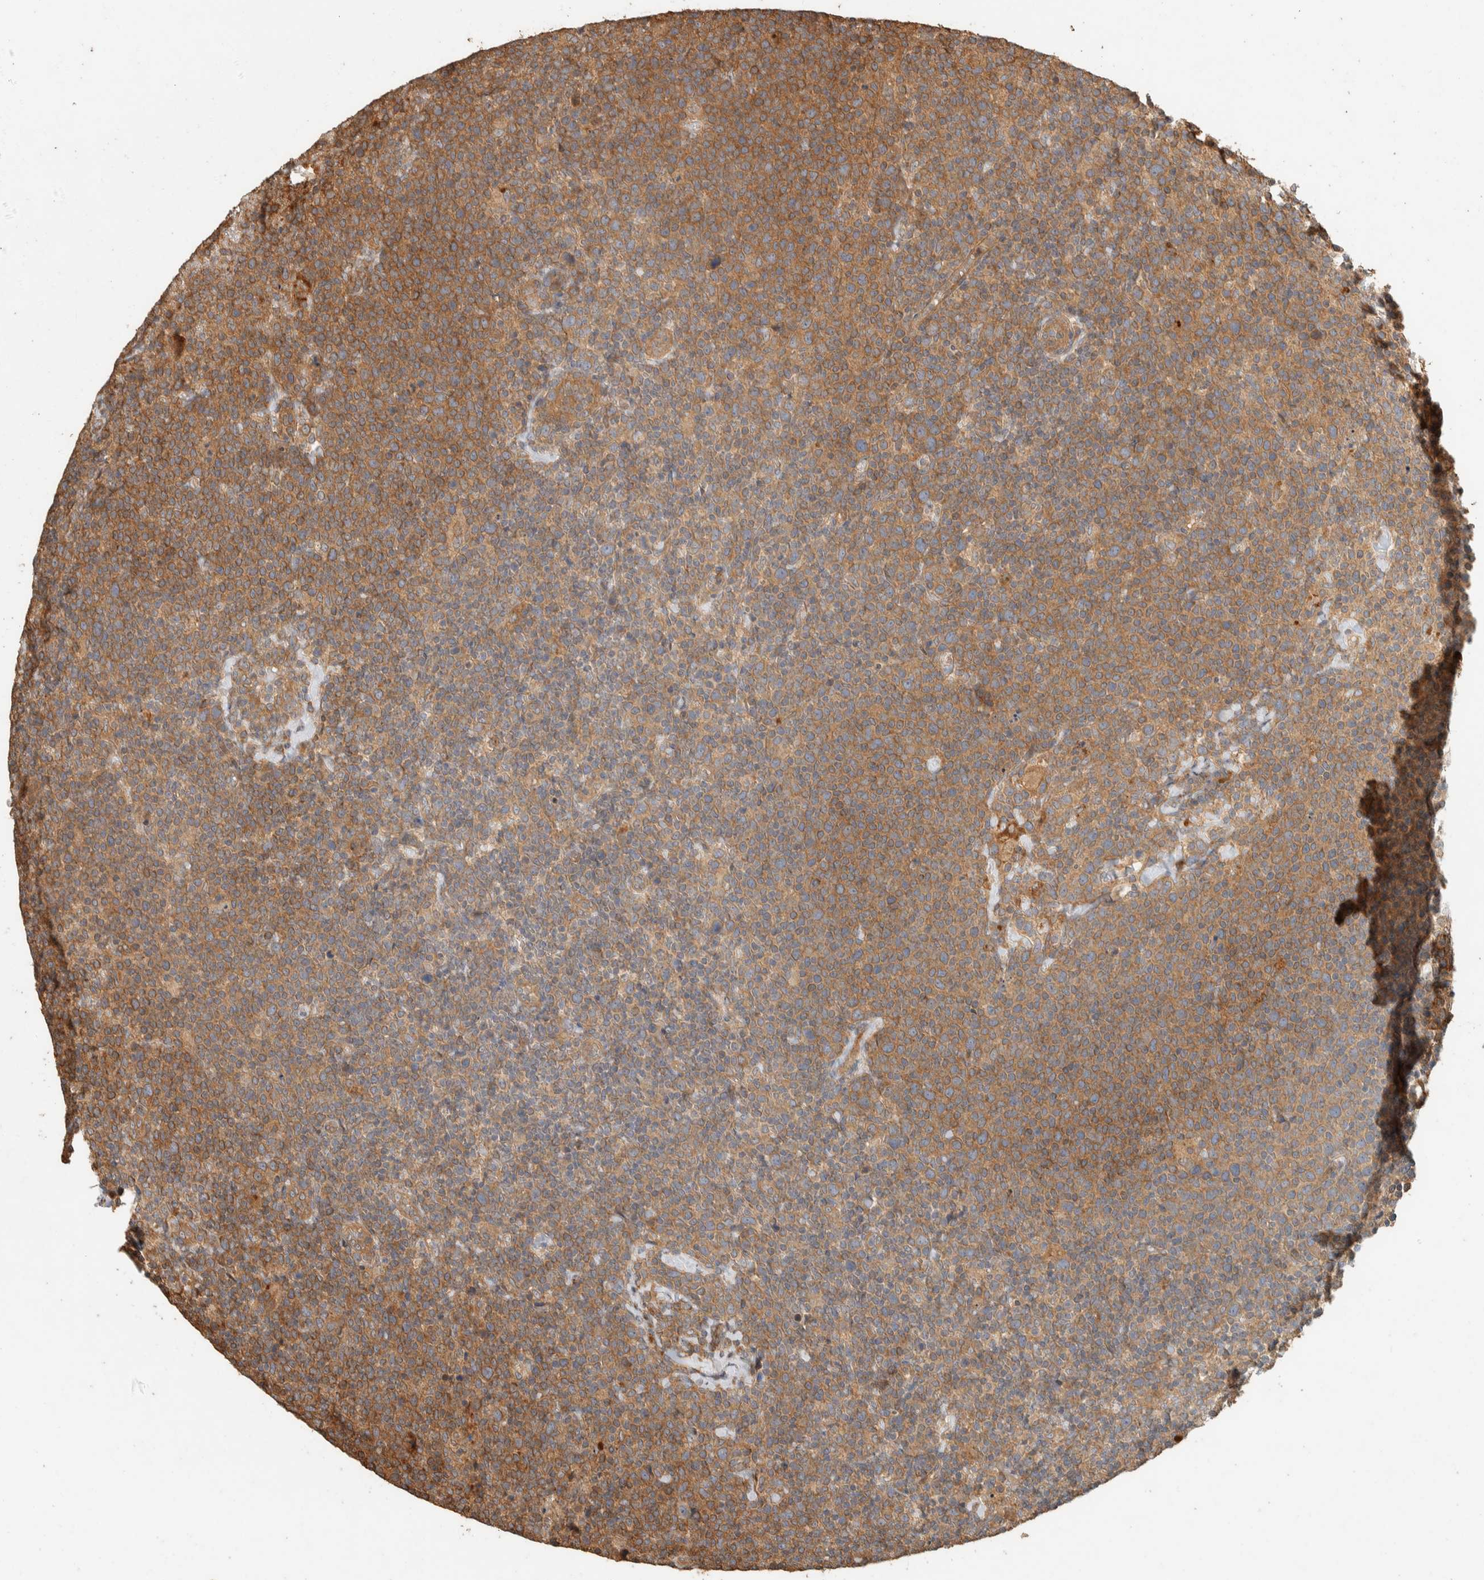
{"staining": {"intensity": "moderate", "quantity": ">75%", "location": "cytoplasmic/membranous"}, "tissue": "lymphoma", "cell_type": "Tumor cells", "image_type": "cancer", "snomed": [{"axis": "morphology", "description": "Malignant lymphoma, non-Hodgkin's type, High grade"}, {"axis": "topography", "description": "Lymph node"}], "caption": "Protein staining of high-grade malignant lymphoma, non-Hodgkin's type tissue exhibits moderate cytoplasmic/membranous expression in approximately >75% of tumor cells.", "gene": "EXOC7", "patient": {"sex": "male", "age": 61}}